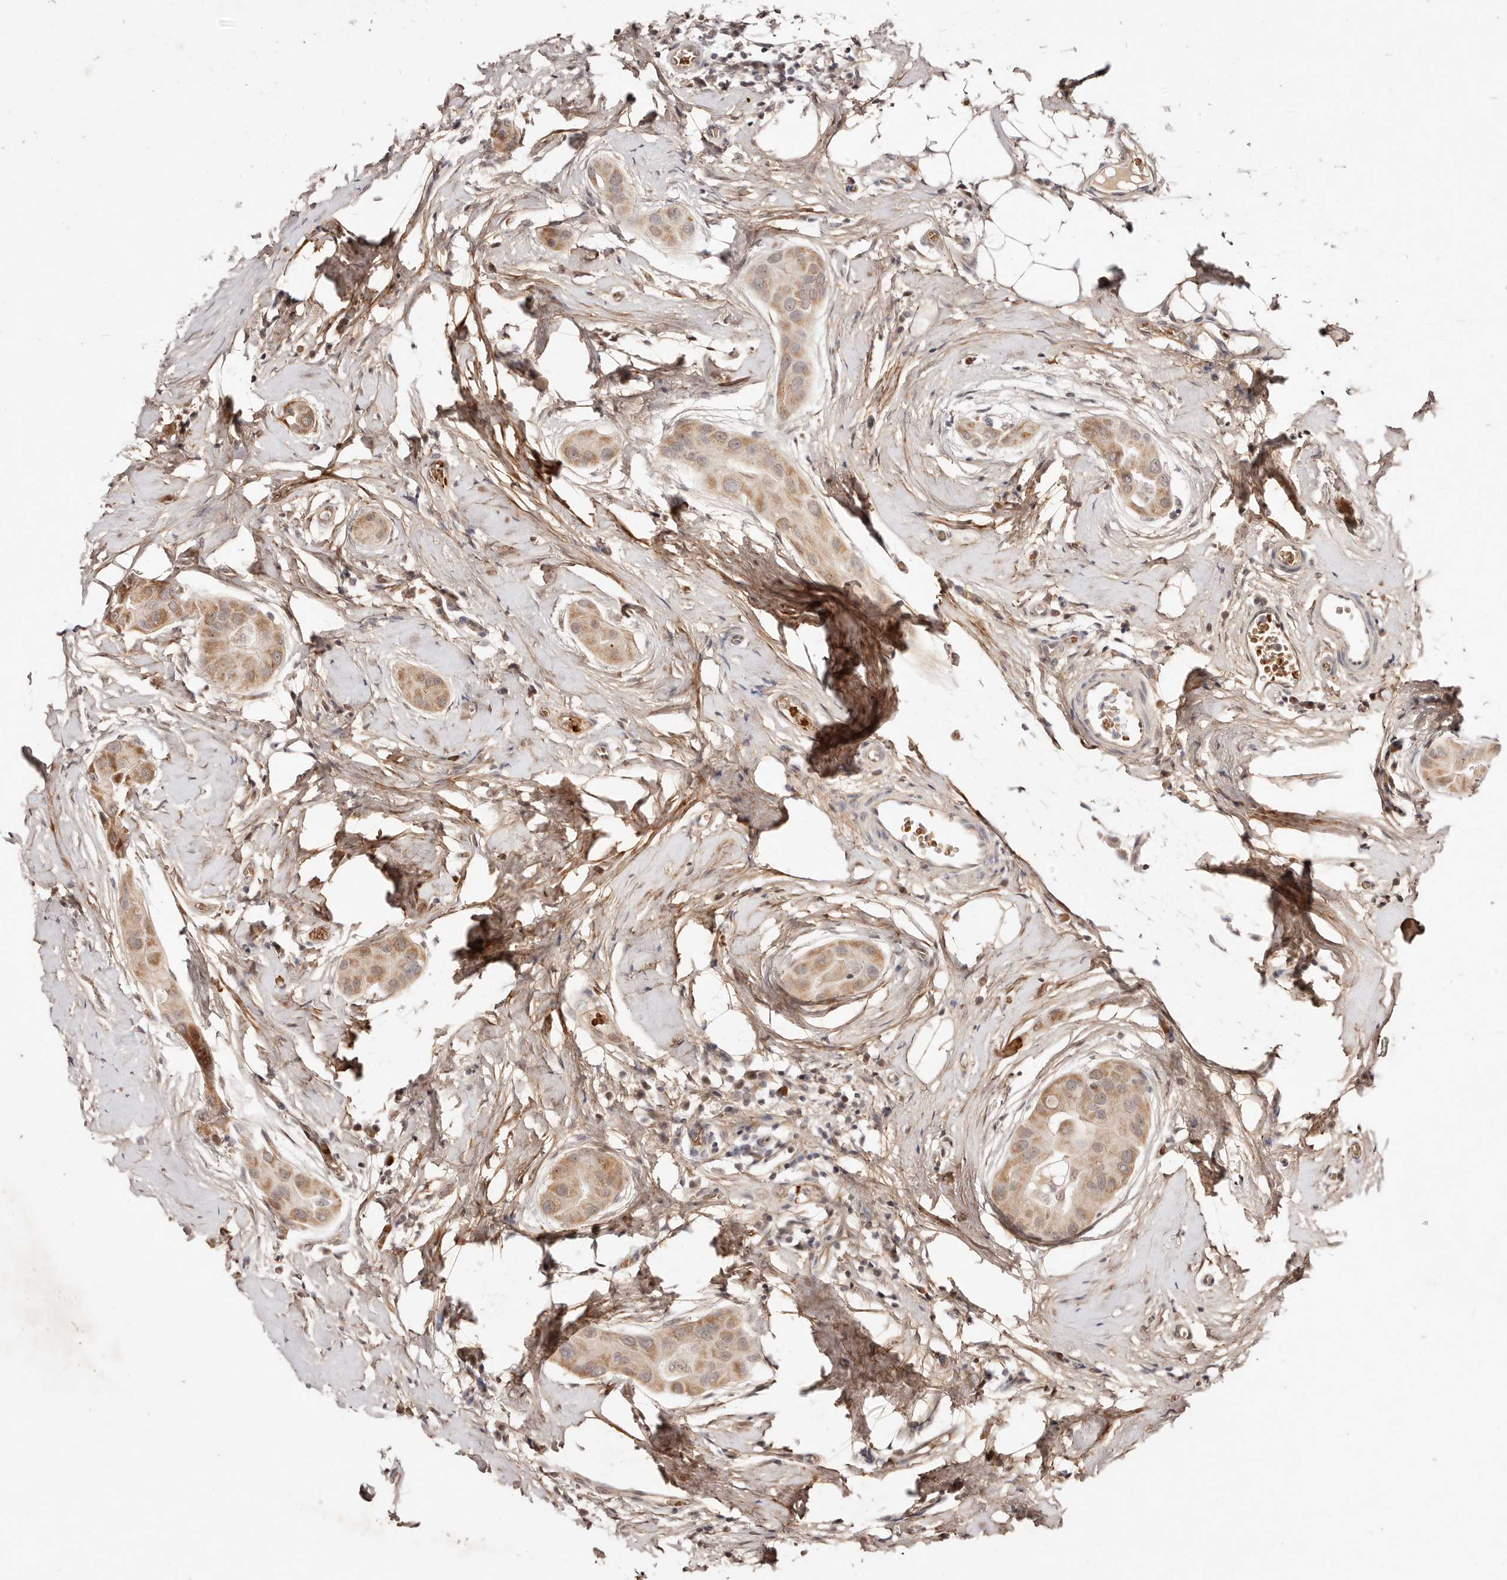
{"staining": {"intensity": "moderate", "quantity": ">75%", "location": "cytoplasmic/membranous"}, "tissue": "thyroid cancer", "cell_type": "Tumor cells", "image_type": "cancer", "snomed": [{"axis": "morphology", "description": "Papillary adenocarcinoma, NOS"}, {"axis": "topography", "description": "Thyroid gland"}], "caption": "Tumor cells reveal moderate cytoplasmic/membranous positivity in approximately >75% of cells in thyroid cancer (papillary adenocarcinoma). Nuclei are stained in blue.", "gene": "WRN", "patient": {"sex": "male", "age": 33}}